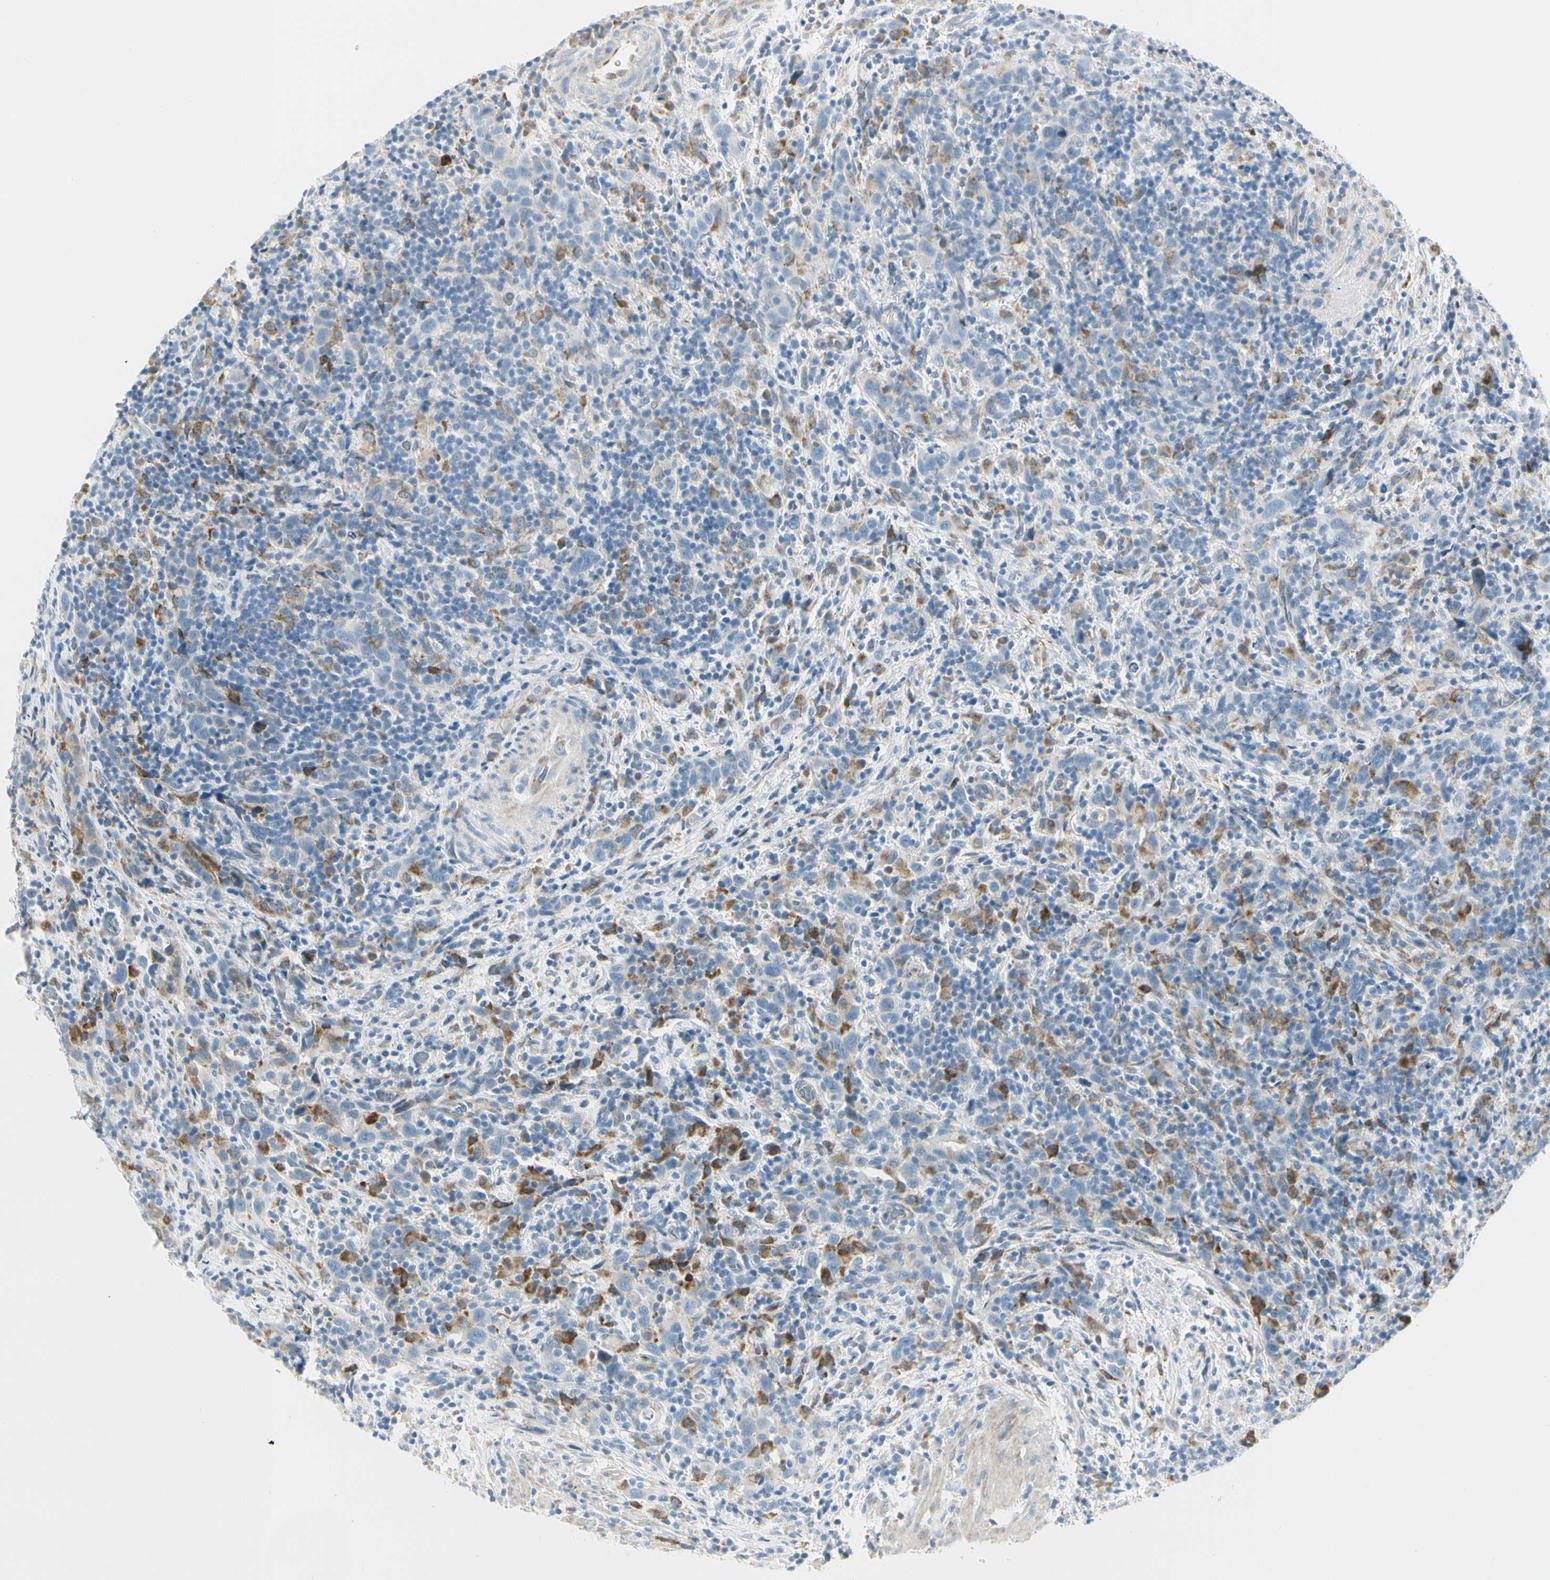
{"staining": {"intensity": "negative", "quantity": "none", "location": "none"}, "tissue": "urothelial cancer", "cell_type": "Tumor cells", "image_type": "cancer", "snomed": [{"axis": "morphology", "description": "Urothelial carcinoma, High grade"}, {"axis": "topography", "description": "Urinary bladder"}], "caption": "An immunohistochemistry (IHC) micrograph of urothelial cancer is shown. There is no staining in tumor cells of urothelial cancer.", "gene": "TNFSF11", "patient": {"sex": "male", "age": 61}}